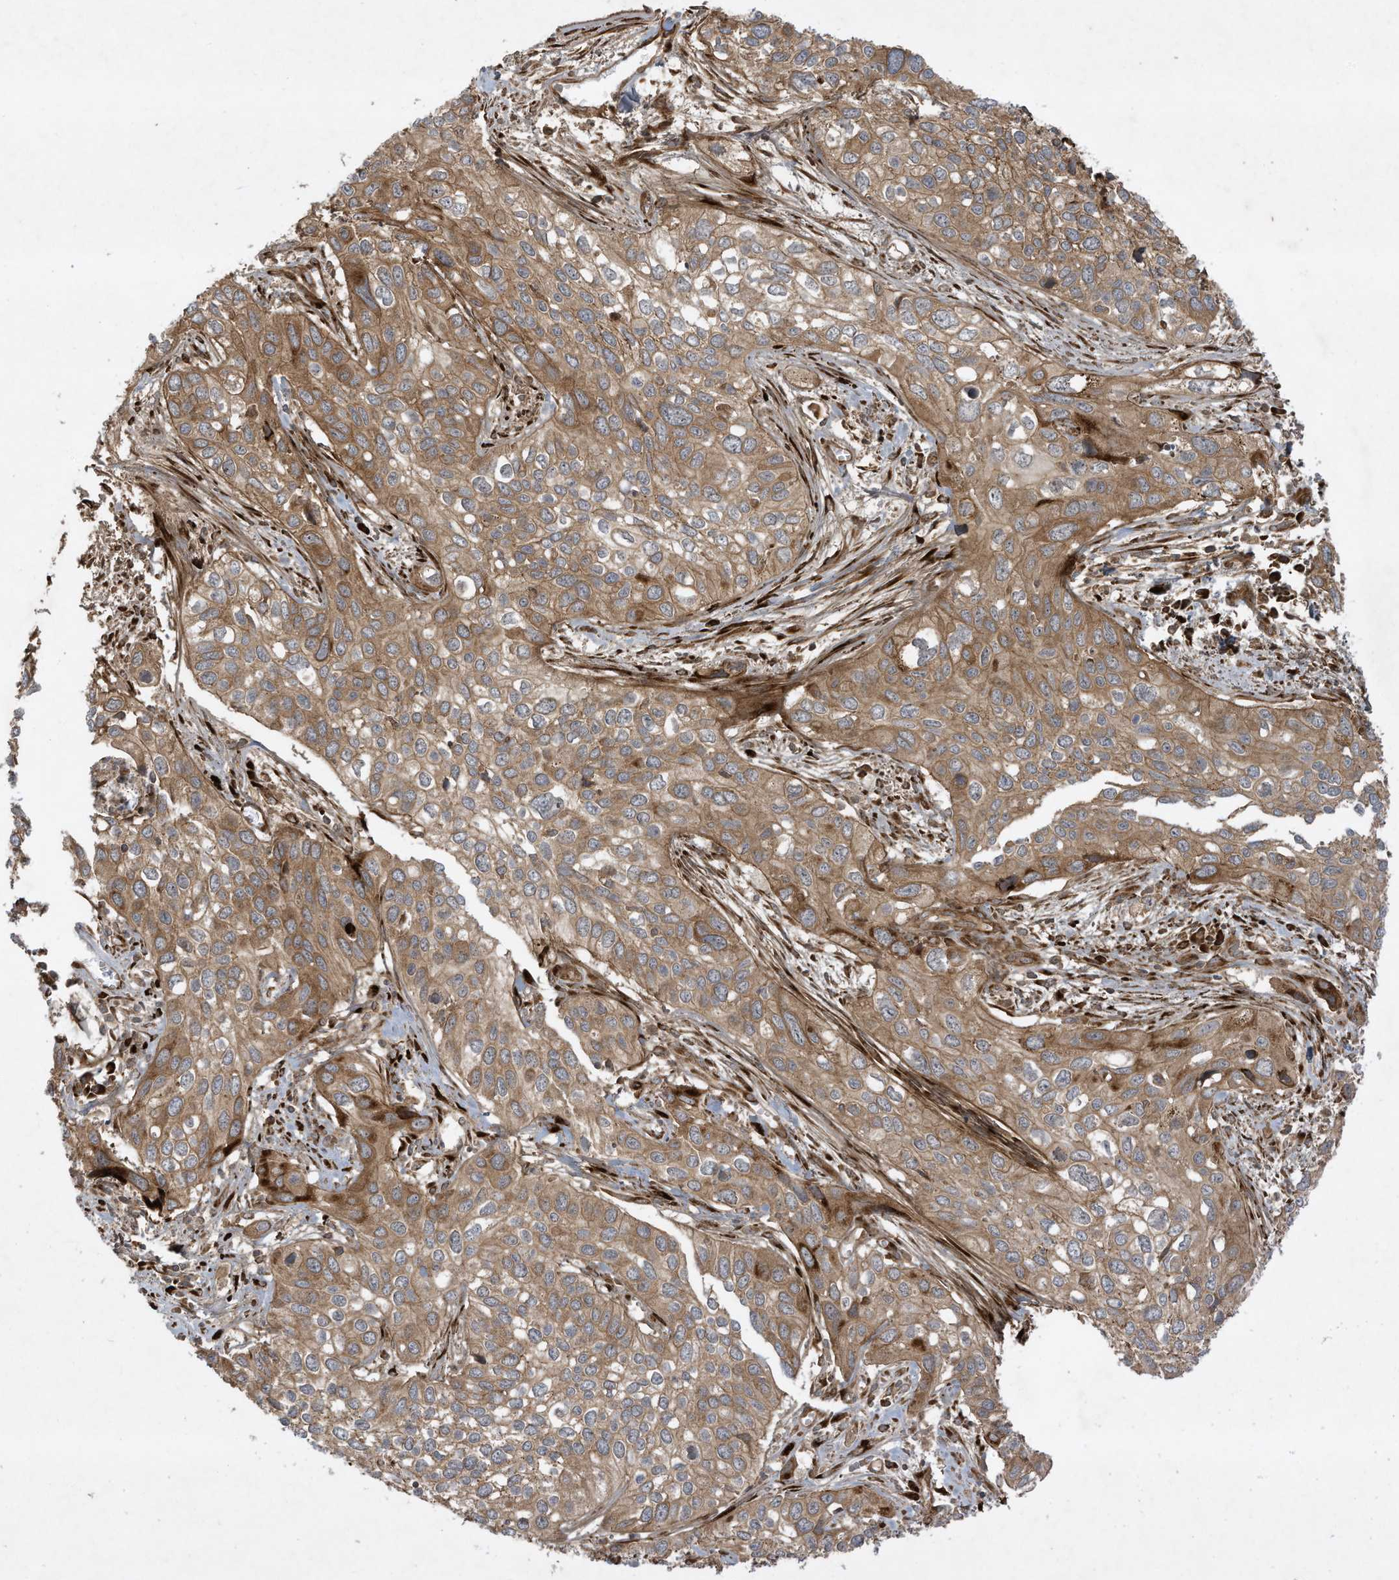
{"staining": {"intensity": "moderate", "quantity": ">75%", "location": "cytoplasmic/membranous"}, "tissue": "cervical cancer", "cell_type": "Tumor cells", "image_type": "cancer", "snomed": [{"axis": "morphology", "description": "Squamous cell carcinoma, NOS"}, {"axis": "topography", "description": "Cervix"}], "caption": "Protein analysis of cervical squamous cell carcinoma tissue demonstrates moderate cytoplasmic/membranous positivity in approximately >75% of tumor cells.", "gene": "DDIT4", "patient": {"sex": "female", "age": 55}}